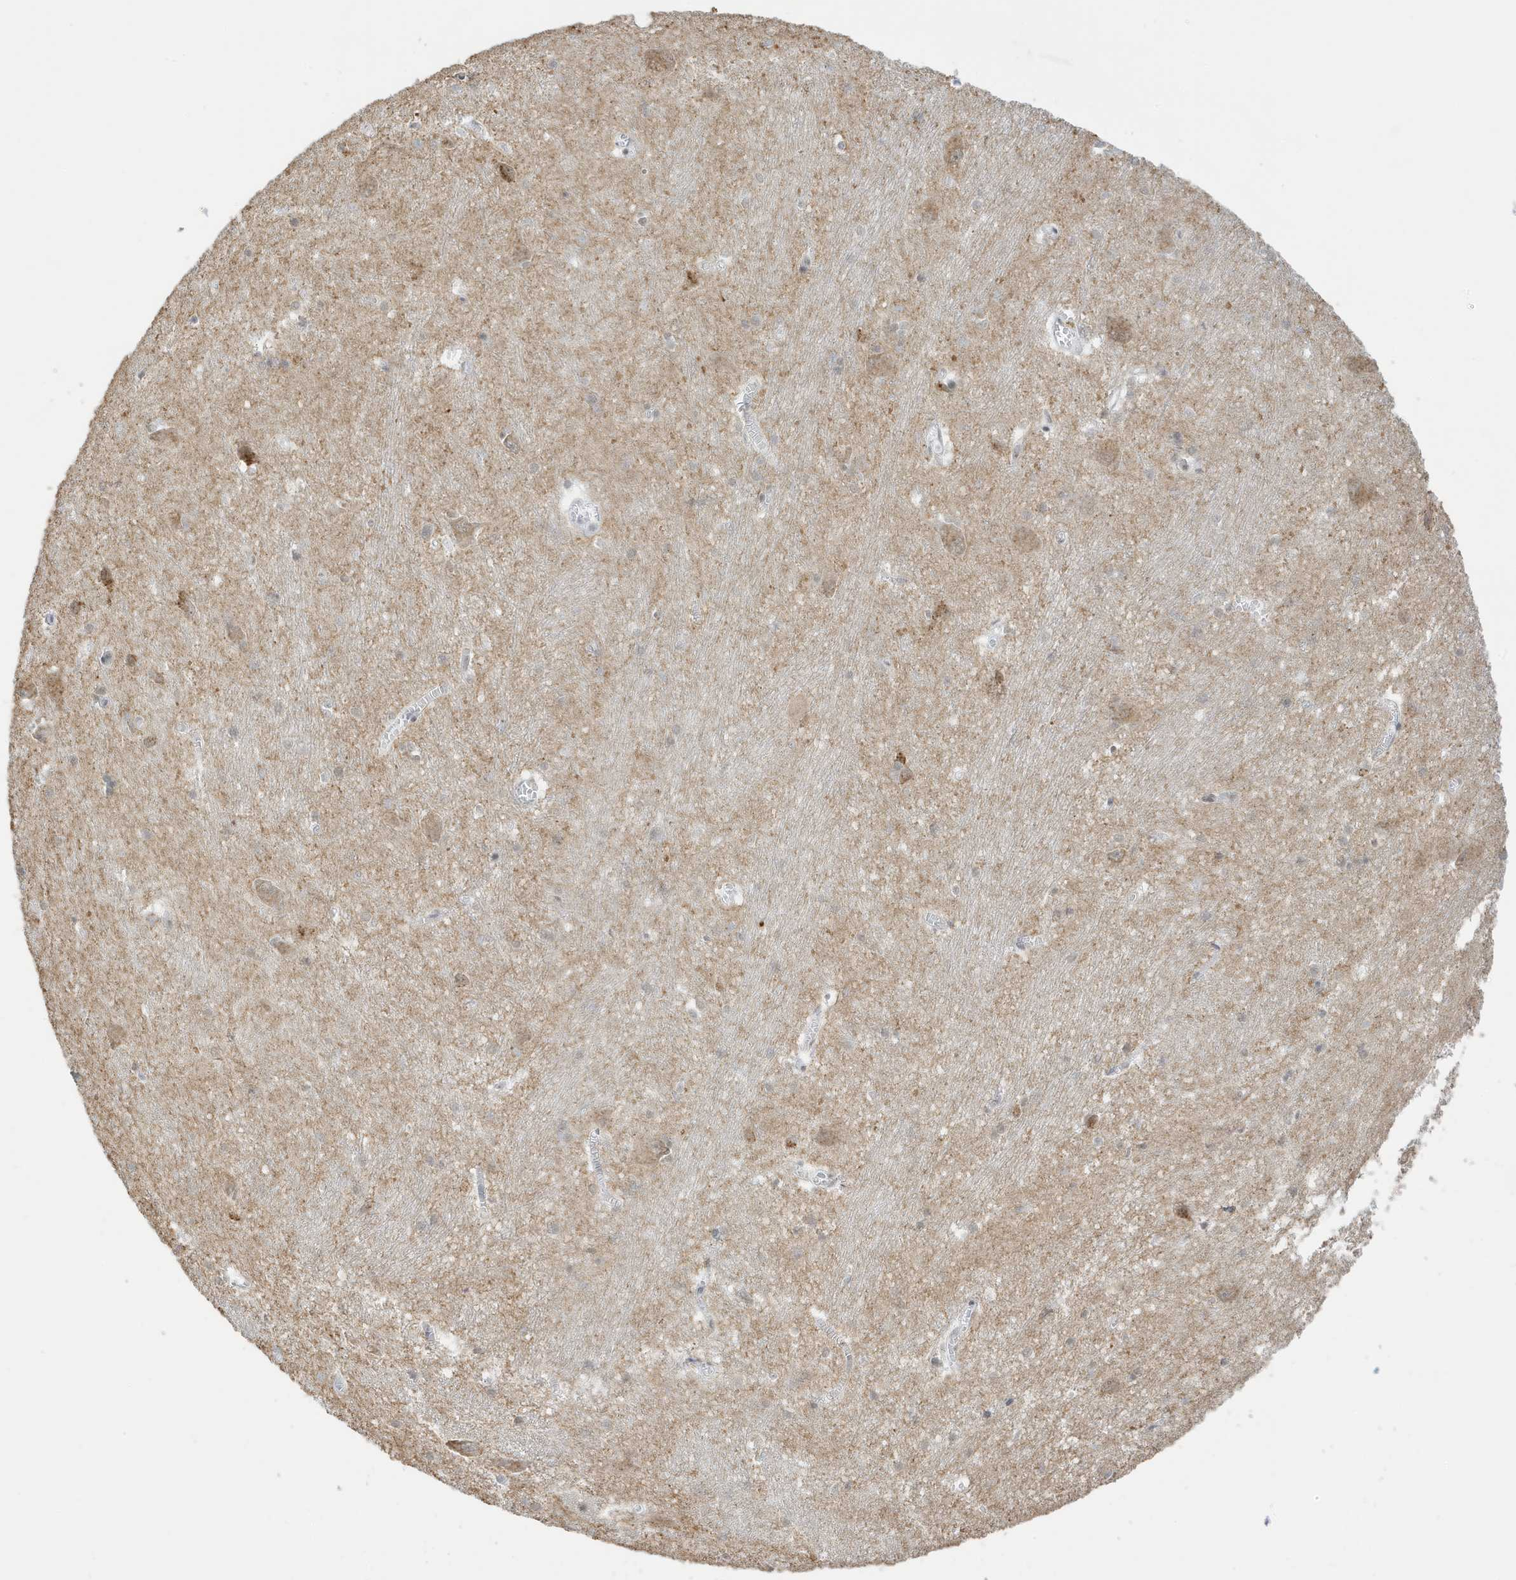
{"staining": {"intensity": "weak", "quantity": "<25%", "location": "cytoplasmic/membranous"}, "tissue": "caudate", "cell_type": "Glial cells", "image_type": "normal", "snomed": [{"axis": "morphology", "description": "Normal tissue, NOS"}, {"axis": "topography", "description": "Lateral ventricle wall"}], "caption": "DAB (3,3'-diaminobenzidine) immunohistochemical staining of unremarkable human caudate exhibits no significant positivity in glial cells.", "gene": "MSL3", "patient": {"sex": "male", "age": 37}}